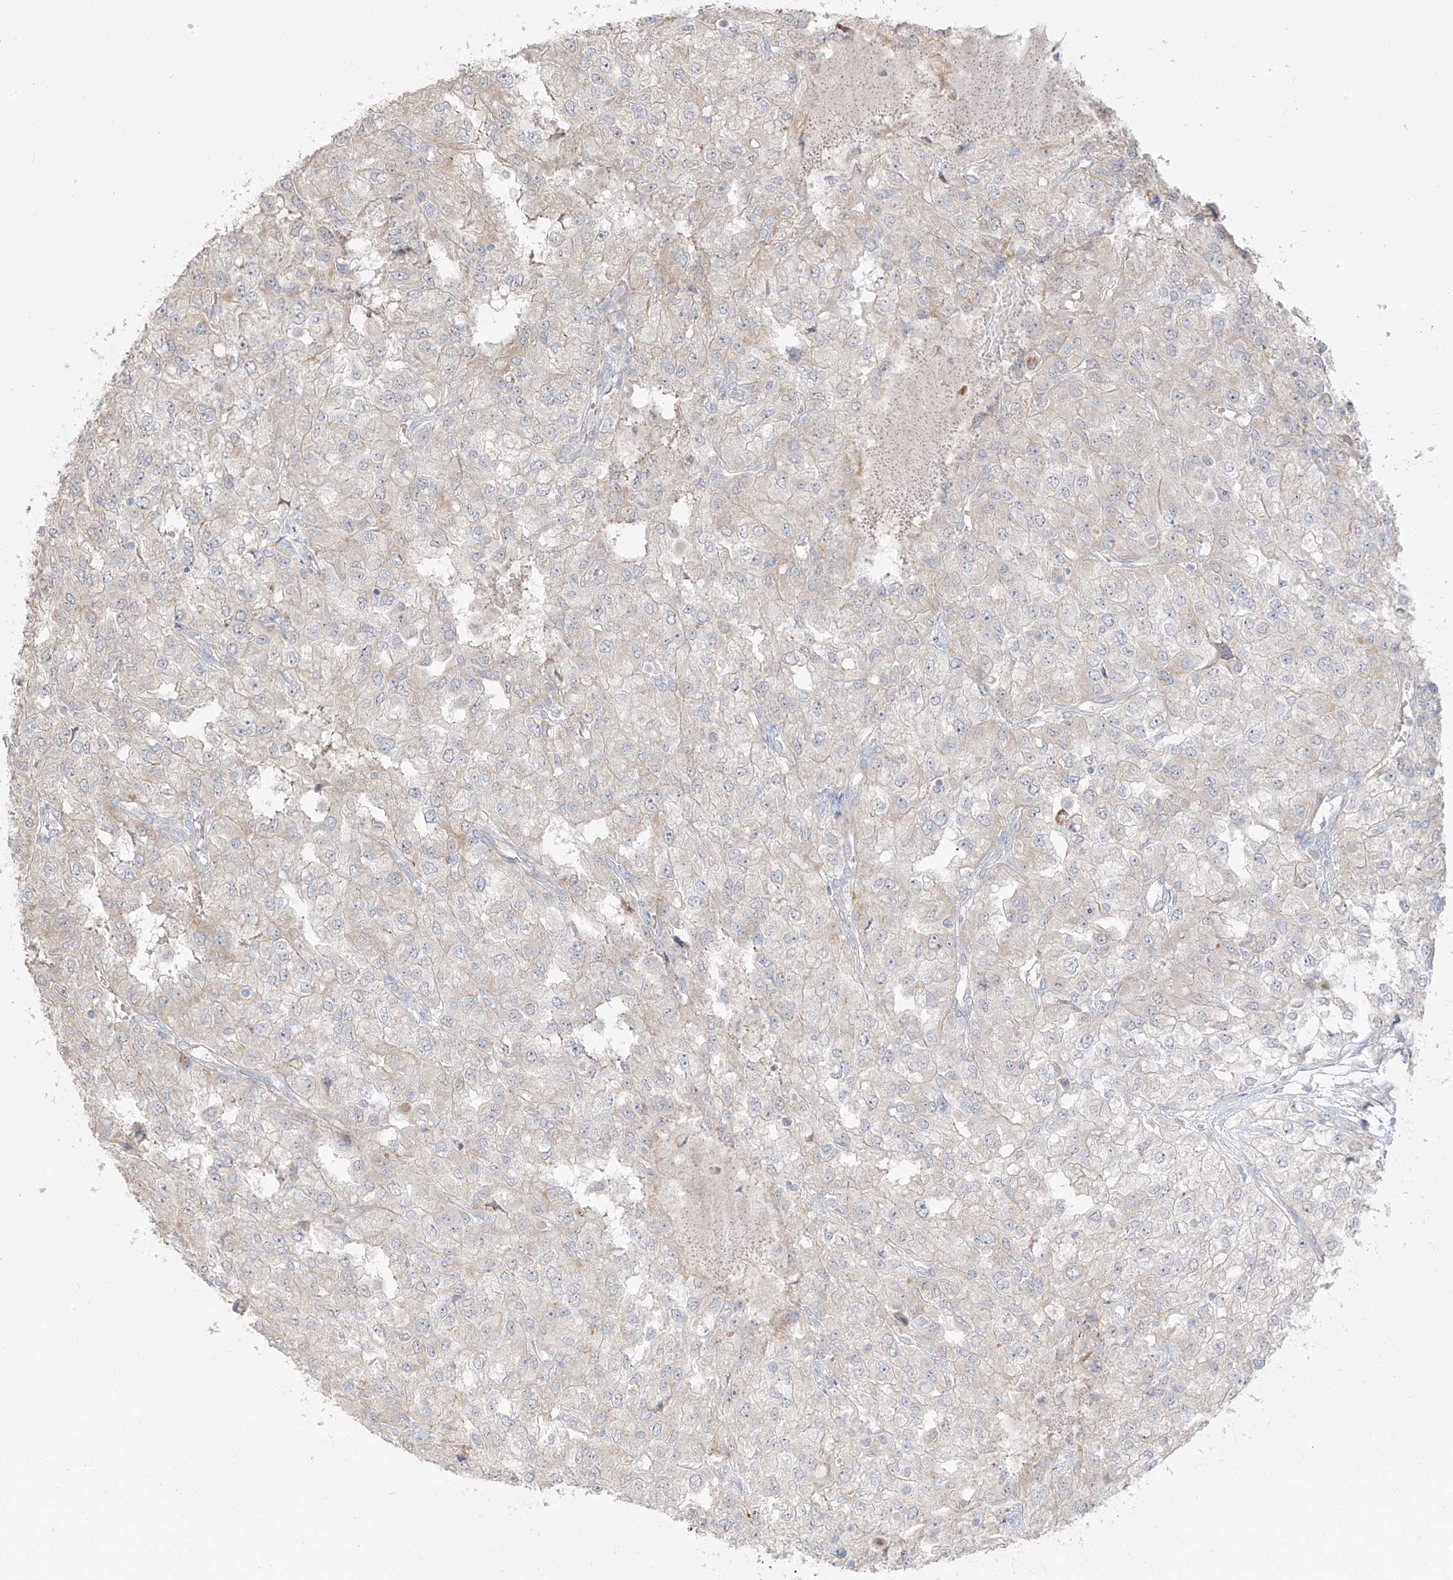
{"staining": {"intensity": "negative", "quantity": "none", "location": "none"}, "tissue": "renal cancer", "cell_type": "Tumor cells", "image_type": "cancer", "snomed": [{"axis": "morphology", "description": "Adenocarcinoma, NOS"}, {"axis": "topography", "description": "Kidney"}], "caption": "The photomicrograph exhibits no staining of tumor cells in renal cancer (adenocarcinoma).", "gene": "DCDC2", "patient": {"sex": "female", "age": 54}}